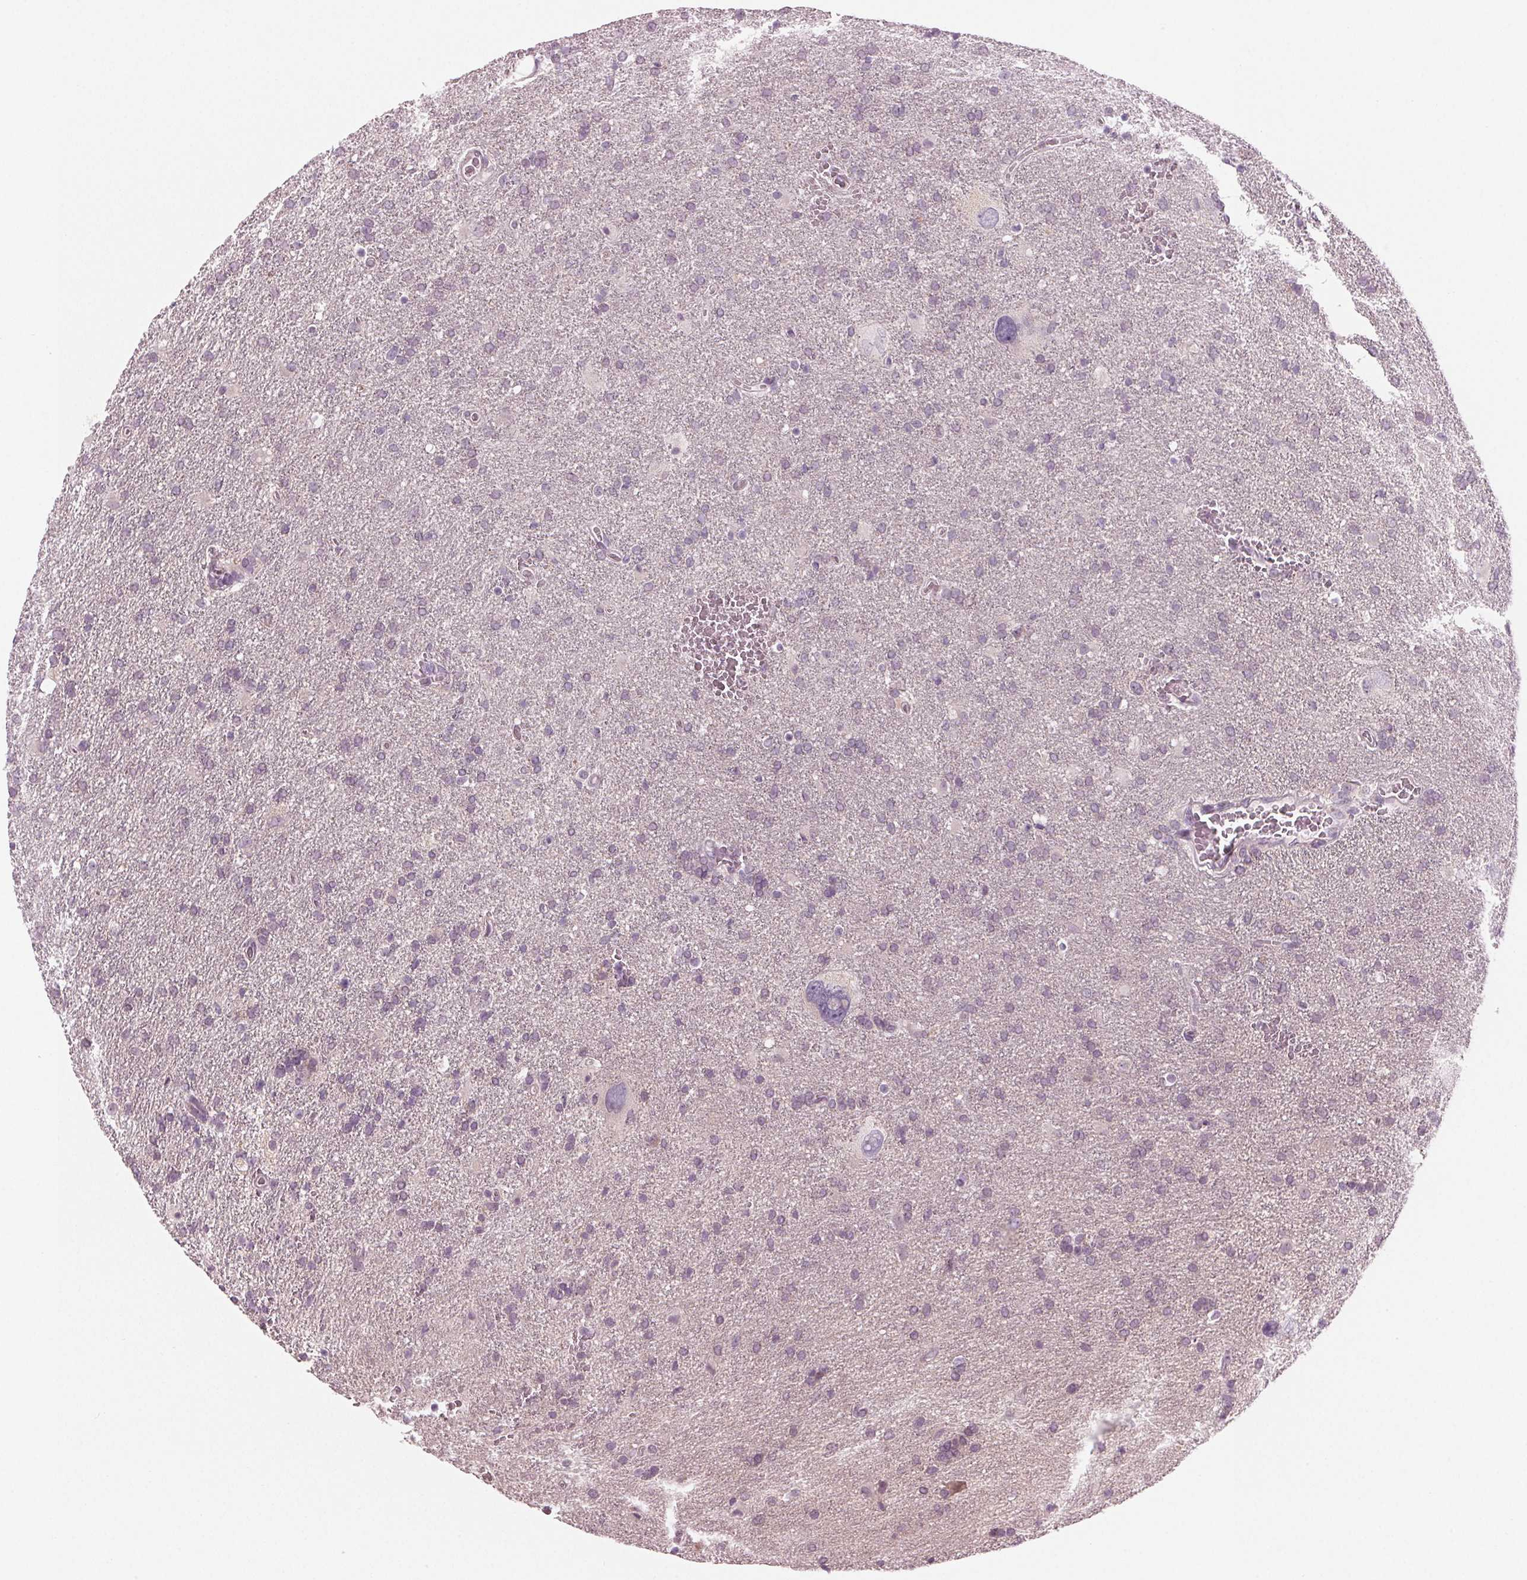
{"staining": {"intensity": "negative", "quantity": "none", "location": "none"}, "tissue": "glioma", "cell_type": "Tumor cells", "image_type": "cancer", "snomed": [{"axis": "morphology", "description": "Glioma, malignant, Low grade"}, {"axis": "topography", "description": "Brain"}], "caption": "Immunohistochemistry (IHC) histopathology image of human glioma stained for a protein (brown), which displays no positivity in tumor cells.", "gene": "PRAP1", "patient": {"sex": "male", "age": 66}}